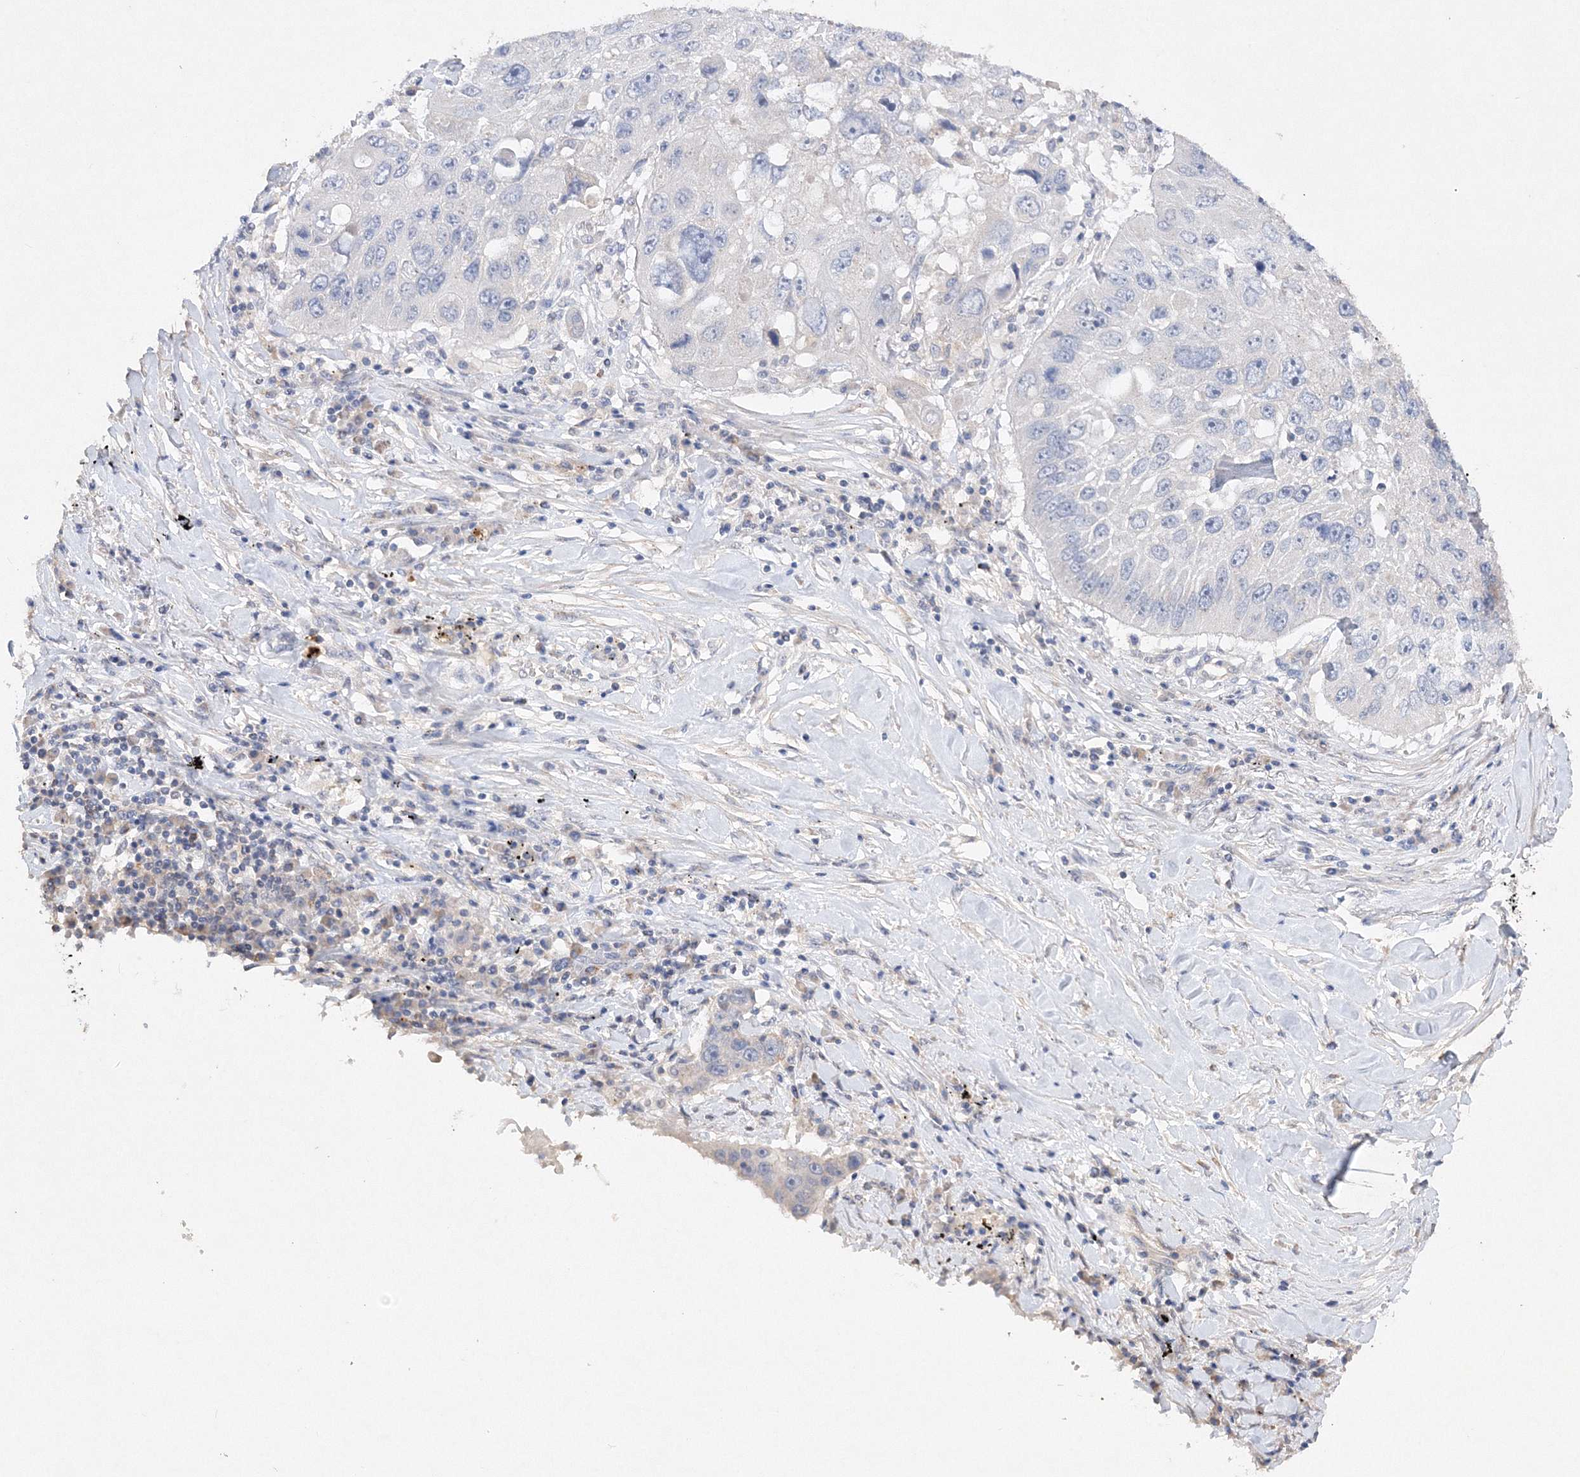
{"staining": {"intensity": "negative", "quantity": "none", "location": "none"}, "tissue": "lung cancer", "cell_type": "Tumor cells", "image_type": "cancer", "snomed": [{"axis": "morphology", "description": "Squamous cell carcinoma, NOS"}, {"axis": "topography", "description": "Lung"}], "caption": "IHC of lung cancer (squamous cell carcinoma) exhibits no positivity in tumor cells.", "gene": "GLS", "patient": {"sex": "male", "age": 61}}